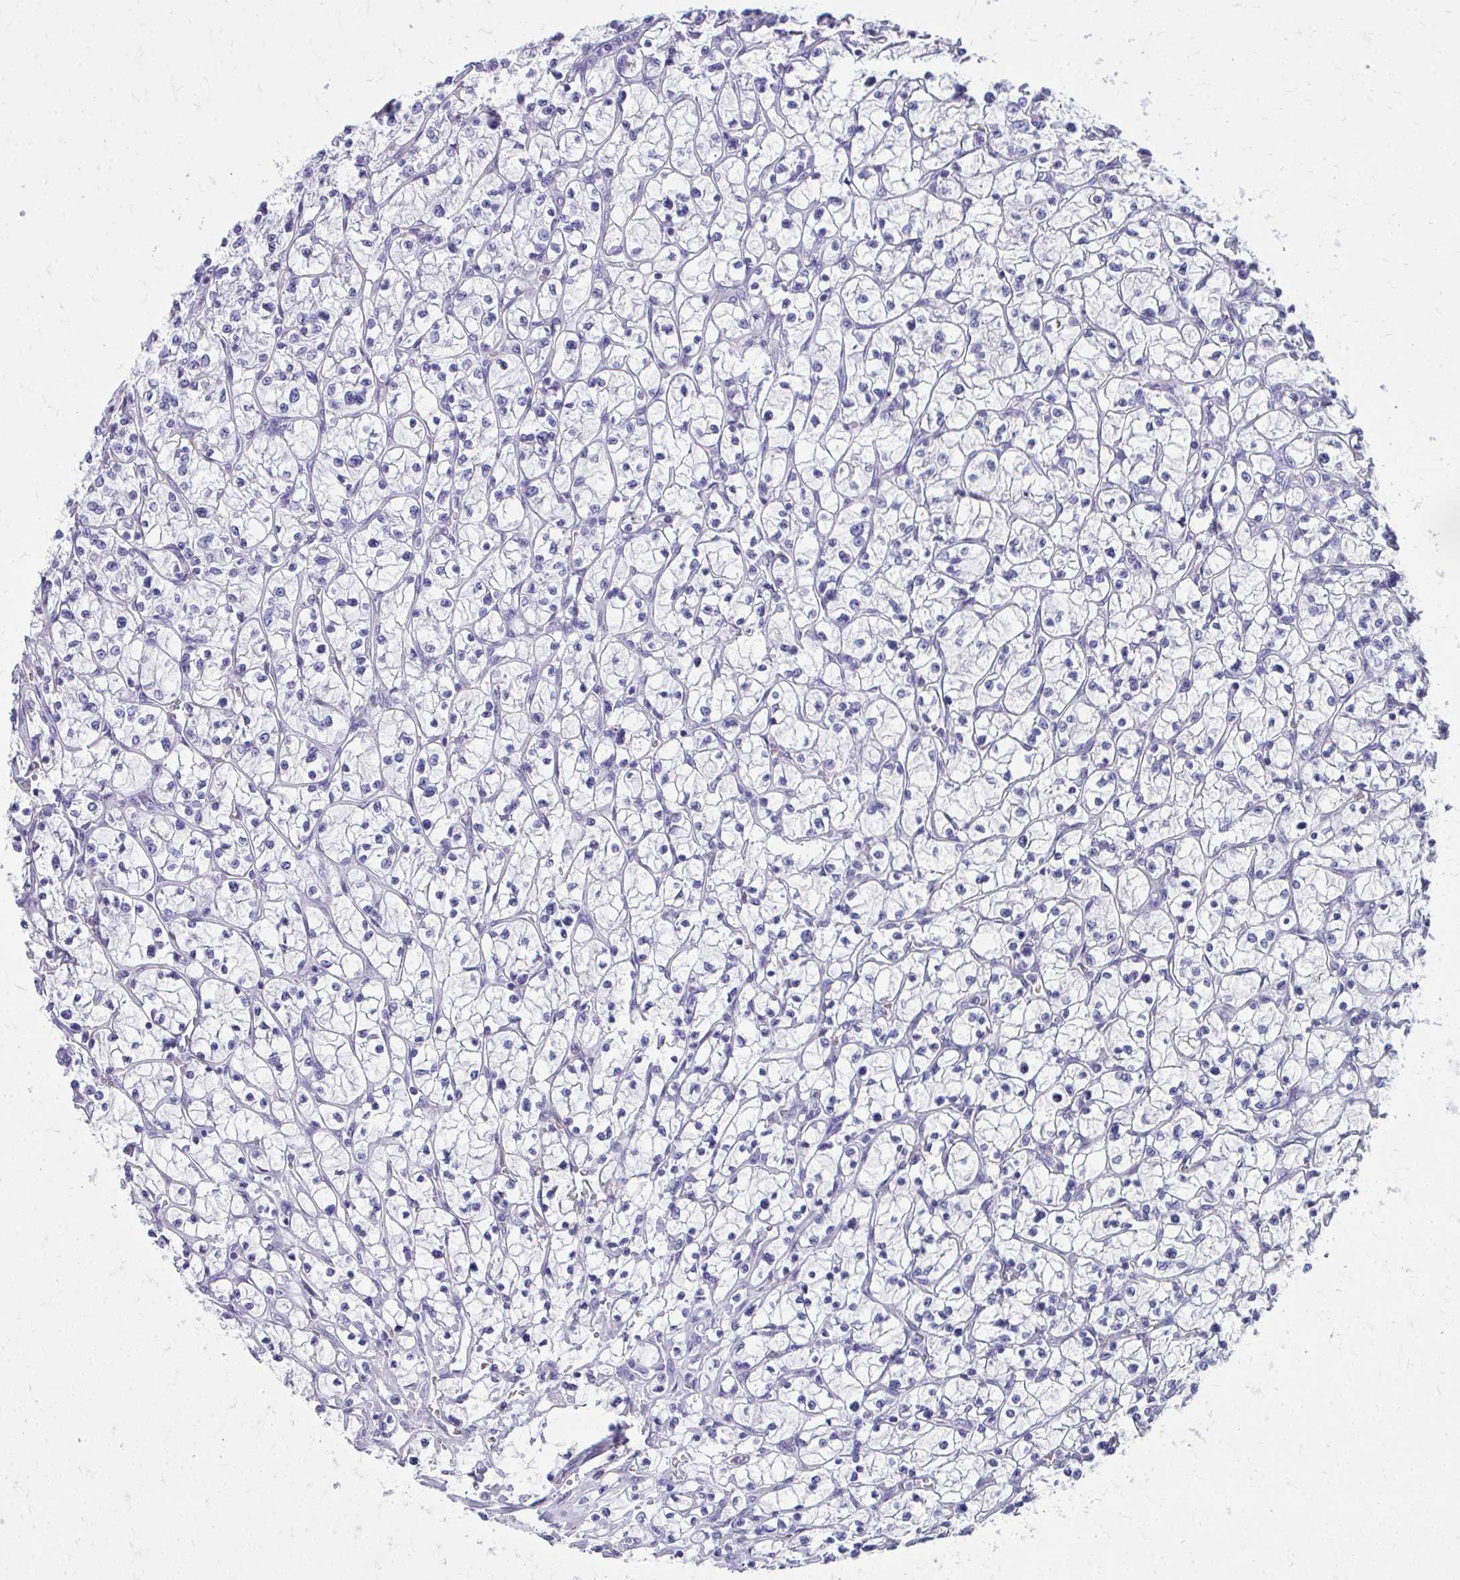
{"staining": {"intensity": "negative", "quantity": "none", "location": "none"}, "tissue": "renal cancer", "cell_type": "Tumor cells", "image_type": "cancer", "snomed": [{"axis": "morphology", "description": "Adenocarcinoma, NOS"}, {"axis": "topography", "description": "Kidney"}], "caption": "Tumor cells show no significant staining in renal adenocarcinoma.", "gene": "TRIM6", "patient": {"sex": "female", "age": 64}}